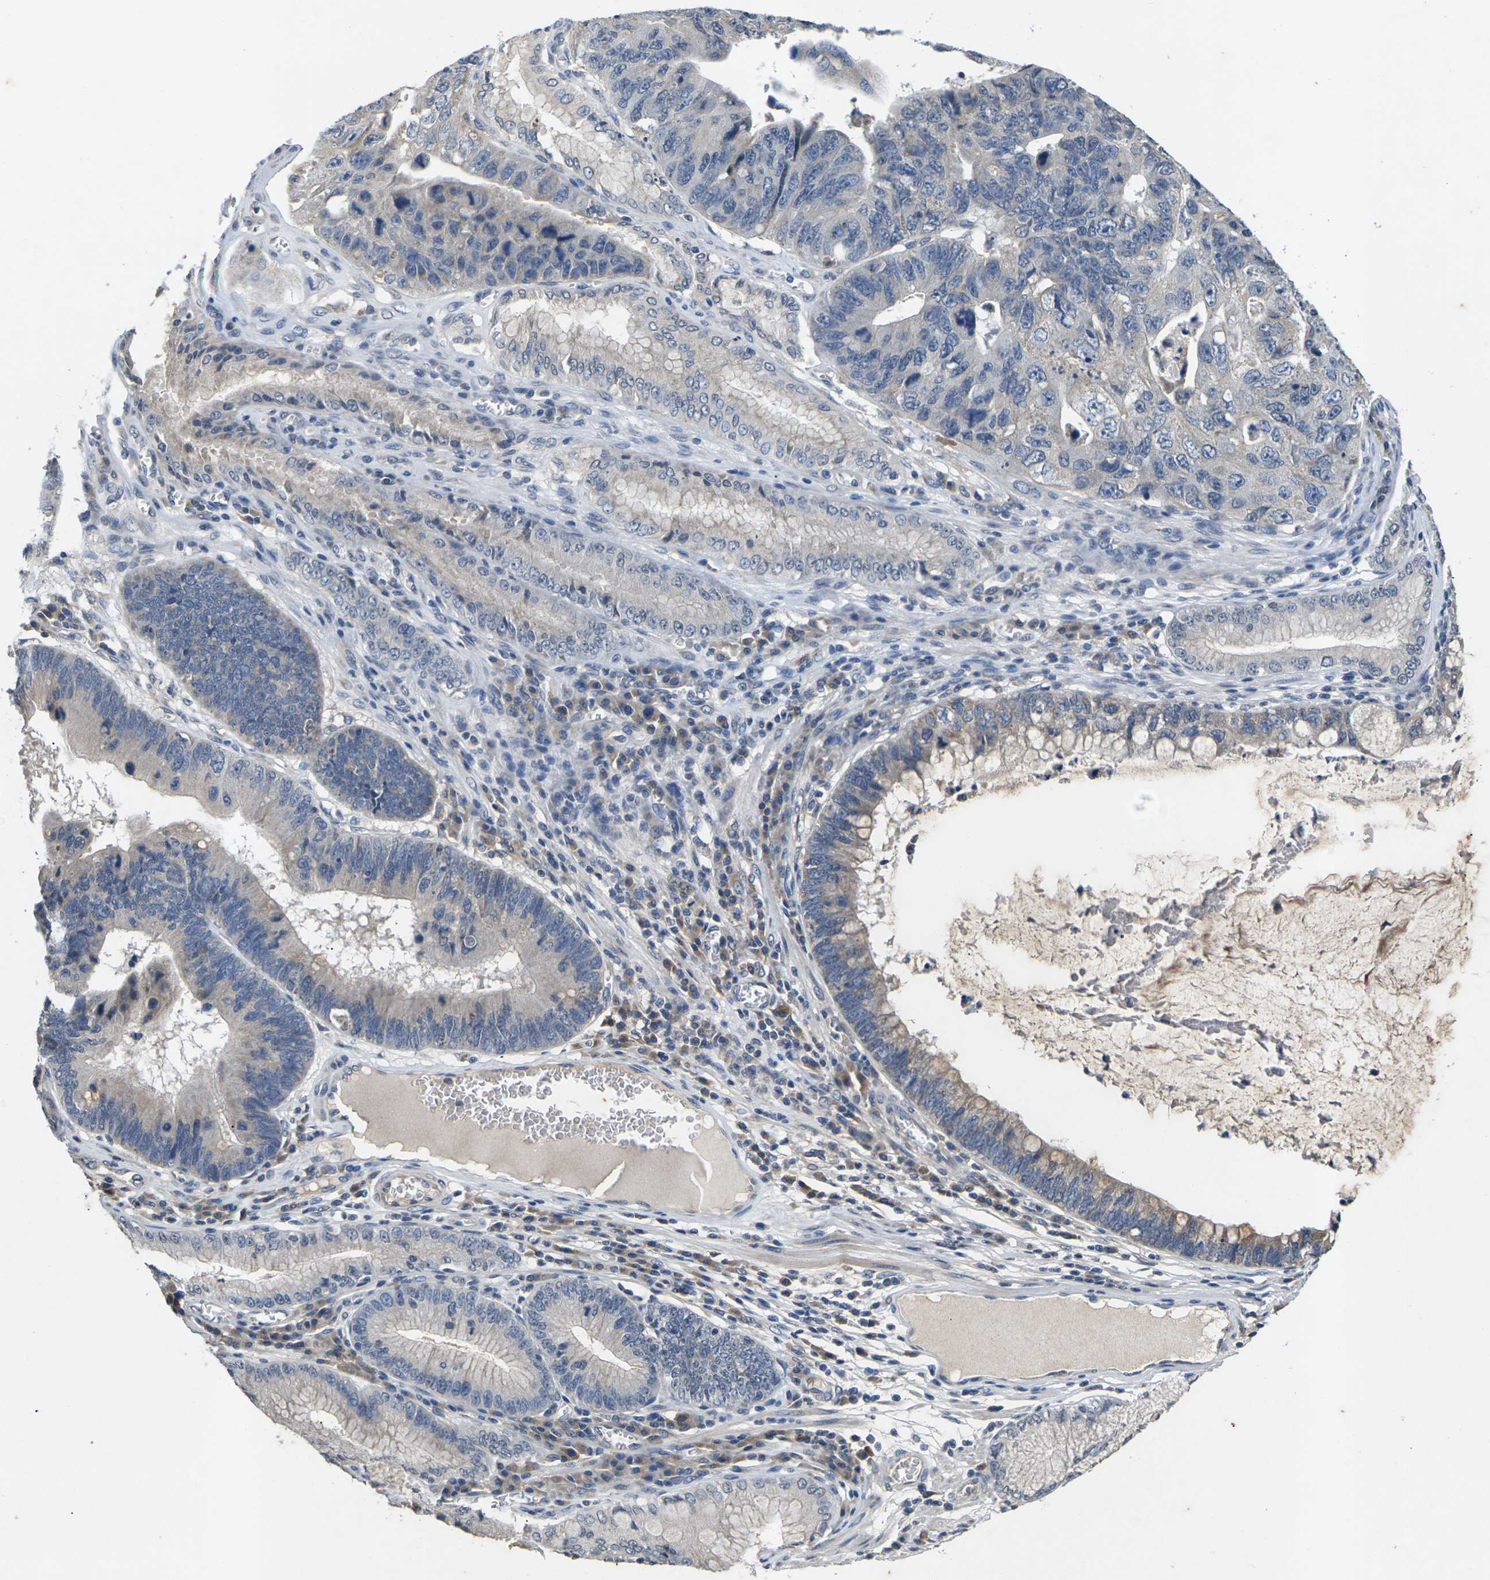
{"staining": {"intensity": "weak", "quantity": "<25%", "location": "cytoplasmic/membranous"}, "tissue": "stomach cancer", "cell_type": "Tumor cells", "image_type": "cancer", "snomed": [{"axis": "morphology", "description": "Adenocarcinoma, NOS"}, {"axis": "topography", "description": "Stomach"}], "caption": "This is an IHC micrograph of human adenocarcinoma (stomach). There is no staining in tumor cells.", "gene": "SLC2A2", "patient": {"sex": "male", "age": 59}}